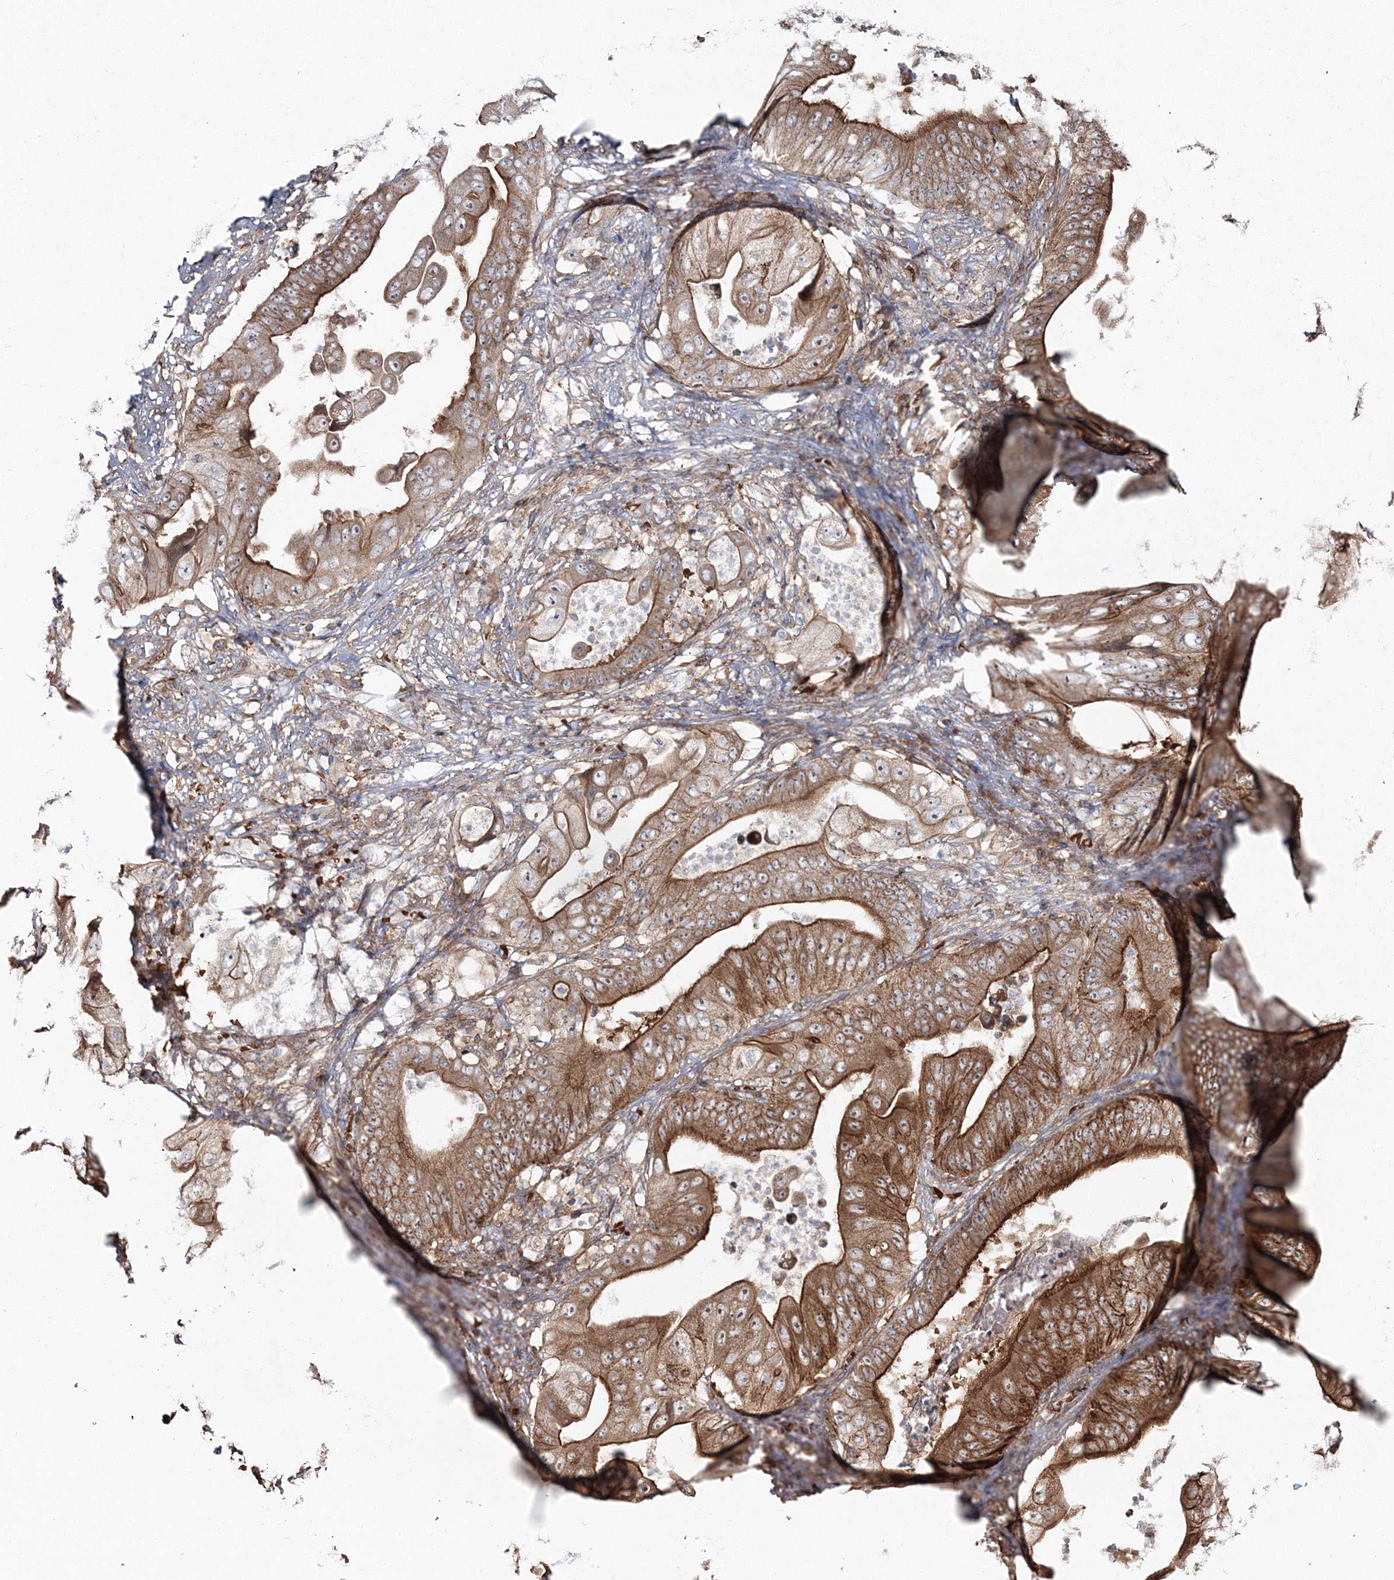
{"staining": {"intensity": "strong", "quantity": "25%-75%", "location": "cytoplasmic/membranous"}, "tissue": "stomach cancer", "cell_type": "Tumor cells", "image_type": "cancer", "snomed": [{"axis": "morphology", "description": "Adenocarcinoma, NOS"}, {"axis": "topography", "description": "Stomach"}], "caption": "Human stomach cancer stained with a brown dye shows strong cytoplasmic/membranous positive positivity in approximately 25%-75% of tumor cells.", "gene": "PCBD2", "patient": {"sex": "female", "age": 73}}